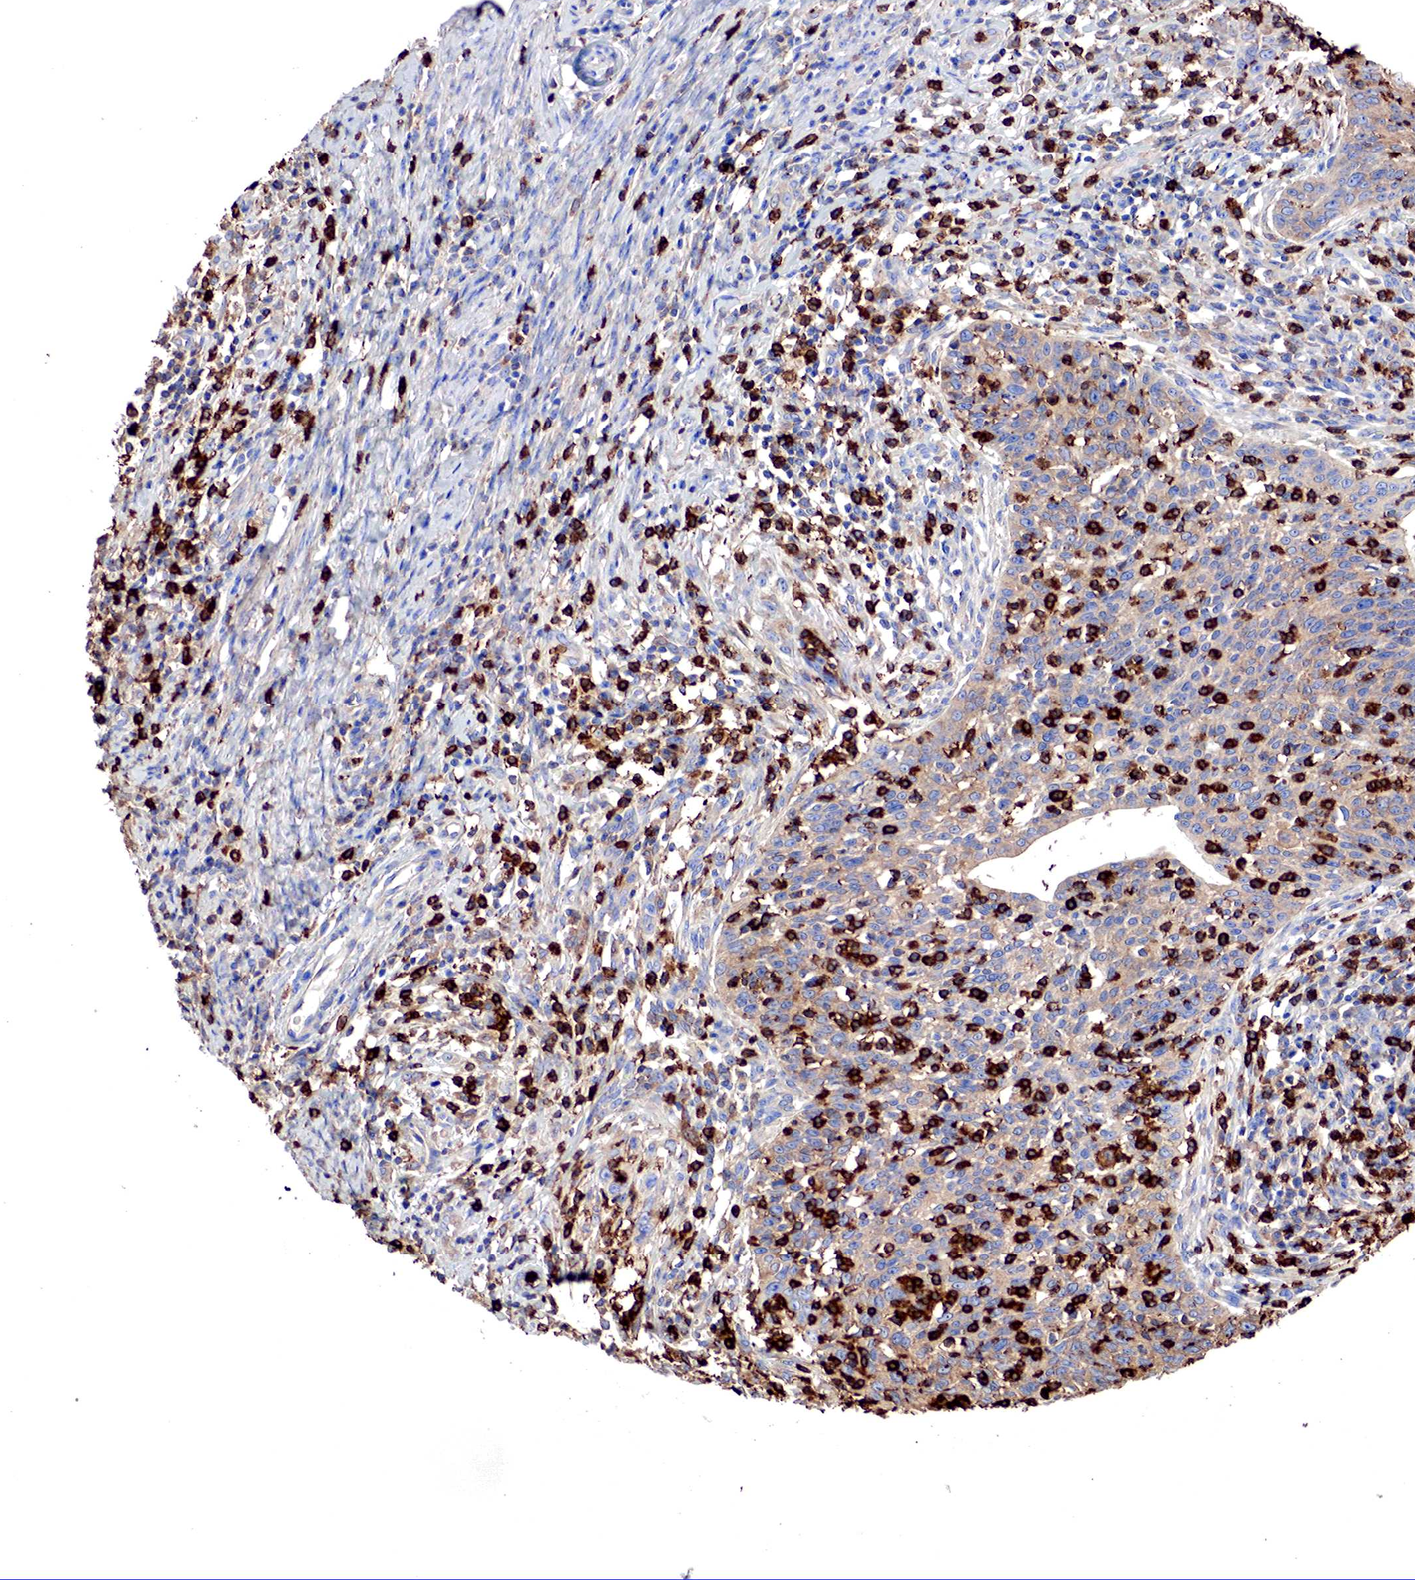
{"staining": {"intensity": "weak", "quantity": "25%-75%", "location": "cytoplasmic/membranous"}, "tissue": "cervical cancer", "cell_type": "Tumor cells", "image_type": "cancer", "snomed": [{"axis": "morphology", "description": "Squamous cell carcinoma, NOS"}, {"axis": "topography", "description": "Cervix"}], "caption": "IHC (DAB (3,3'-diaminobenzidine)) staining of cervical cancer reveals weak cytoplasmic/membranous protein staining in about 25%-75% of tumor cells.", "gene": "G6PD", "patient": {"sex": "female", "age": 41}}